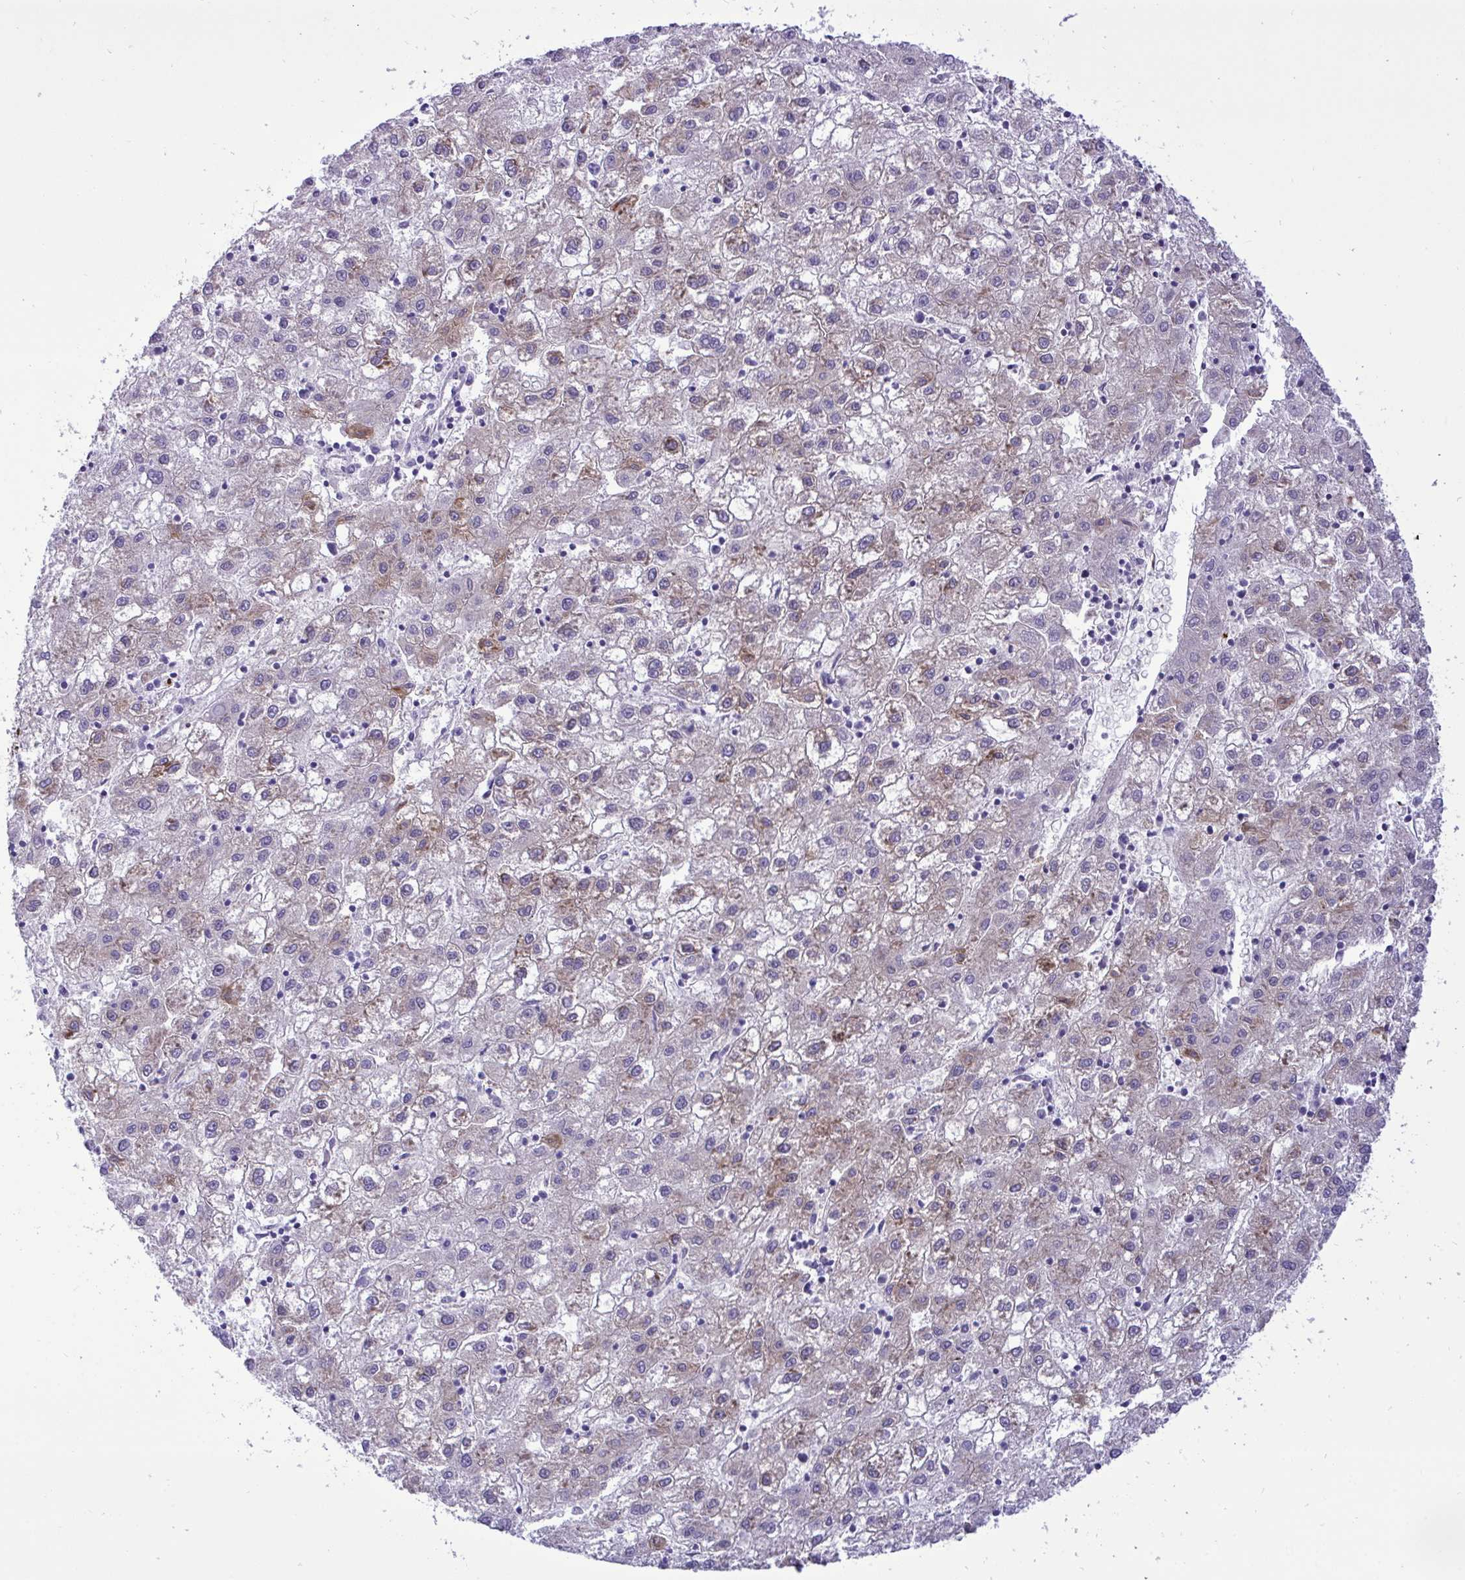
{"staining": {"intensity": "weak", "quantity": "25%-75%", "location": "cytoplasmic/membranous"}, "tissue": "liver cancer", "cell_type": "Tumor cells", "image_type": "cancer", "snomed": [{"axis": "morphology", "description": "Carcinoma, Hepatocellular, NOS"}, {"axis": "topography", "description": "Liver"}], "caption": "Immunohistochemical staining of liver cancer reveals low levels of weak cytoplasmic/membranous expression in approximately 25%-75% of tumor cells. (Stains: DAB (3,3'-diaminobenzidine) in brown, nuclei in blue, Microscopy: brightfield microscopy at high magnification).", "gene": "F2", "patient": {"sex": "male", "age": 72}}